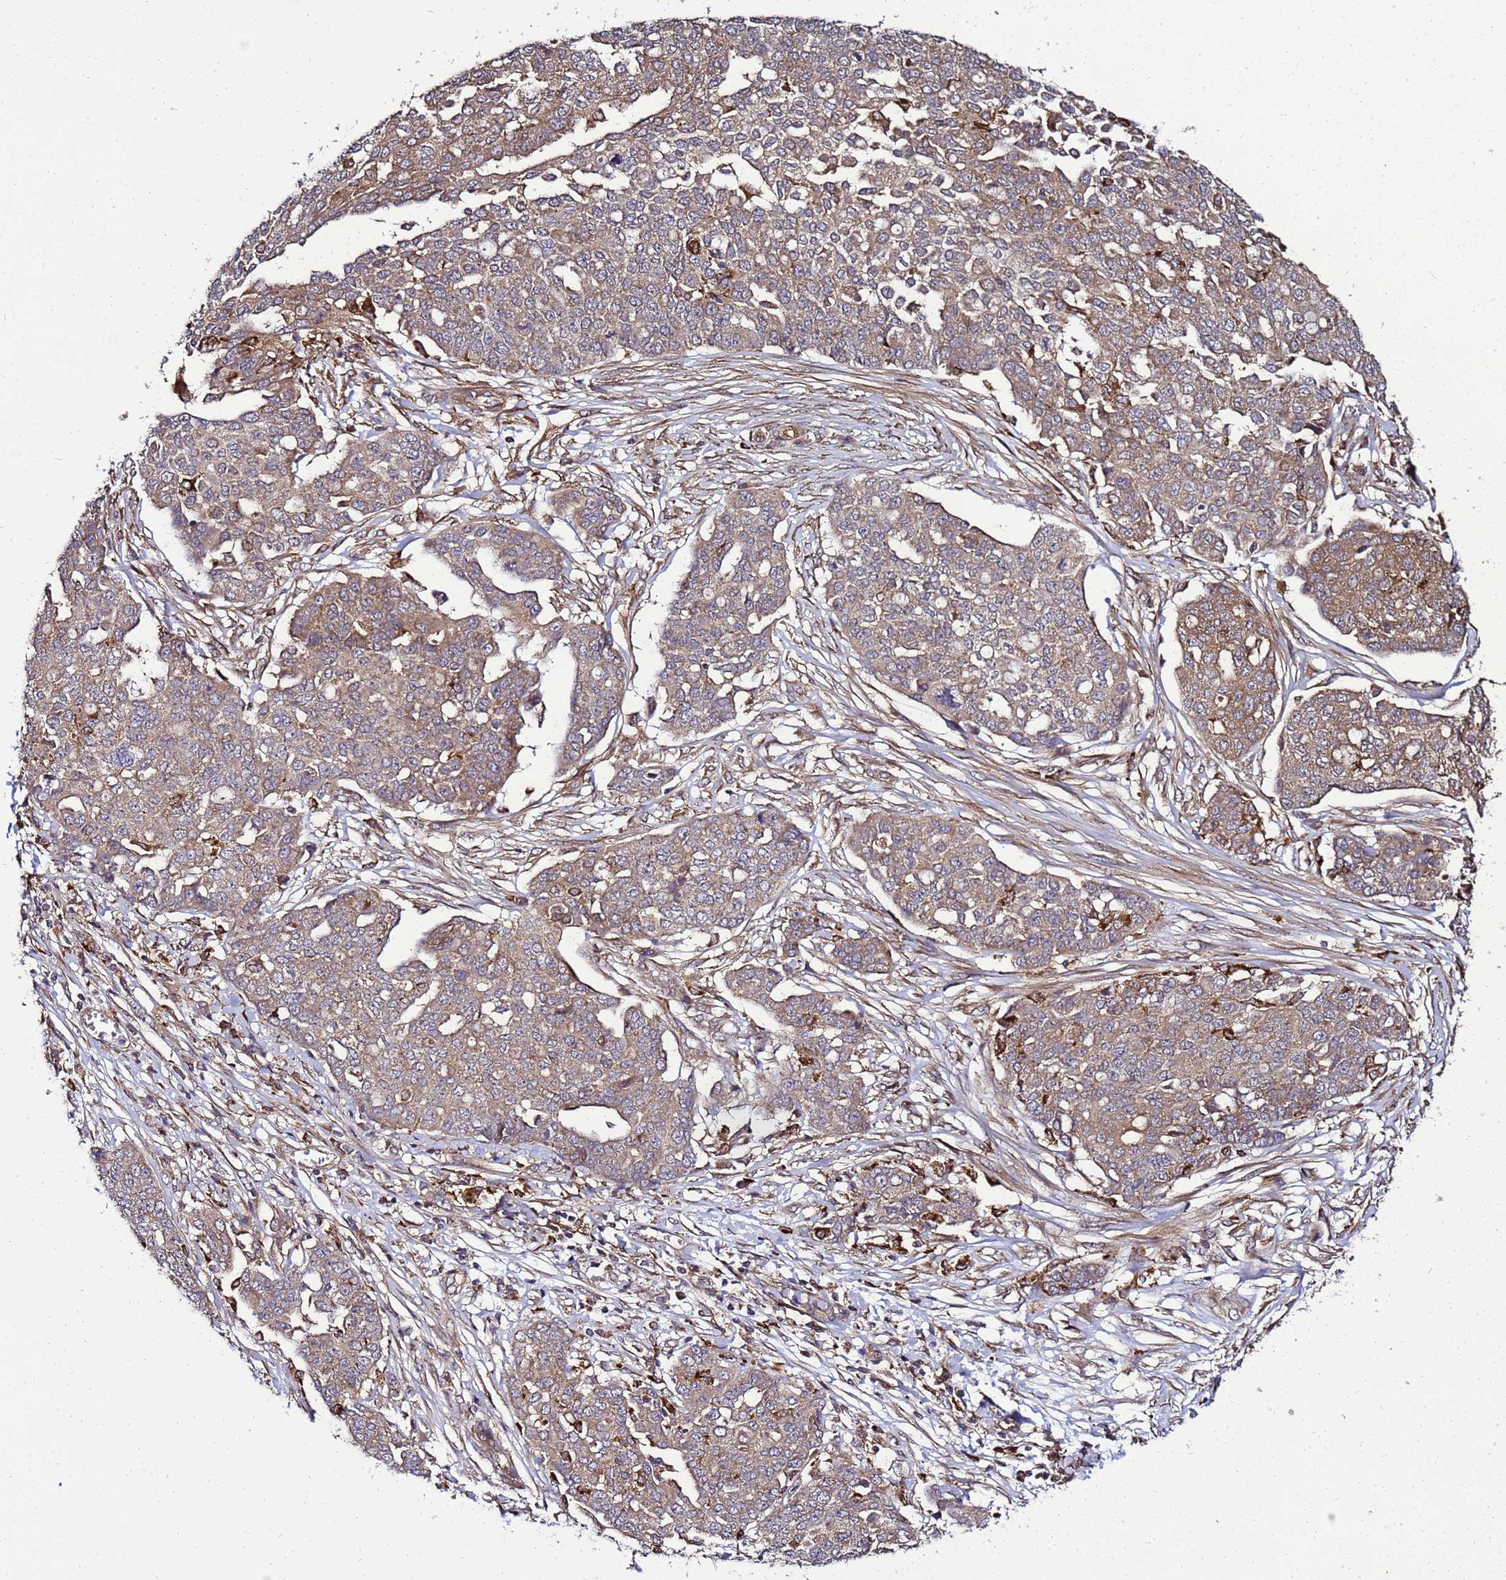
{"staining": {"intensity": "moderate", "quantity": ">75%", "location": "cytoplasmic/membranous"}, "tissue": "ovarian cancer", "cell_type": "Tumor cells", "image_type": "cancer", "snomed": [{"axis": "morphology", "description": "Cystadenocarcinoma, serous, NOS"}, {"axis": "topography", "description": "Soft tissue"}, {"axis": "topography", "description": "Ovary"}], "caption": "An image of serous cystadenocarcinoma (ovarian) stained for a protein demonstrates moderate cytoplasmic/membranous brown staining in tumor cells.", "gene": "TRABD", "patient": {"sex": "female", "age": 57}}